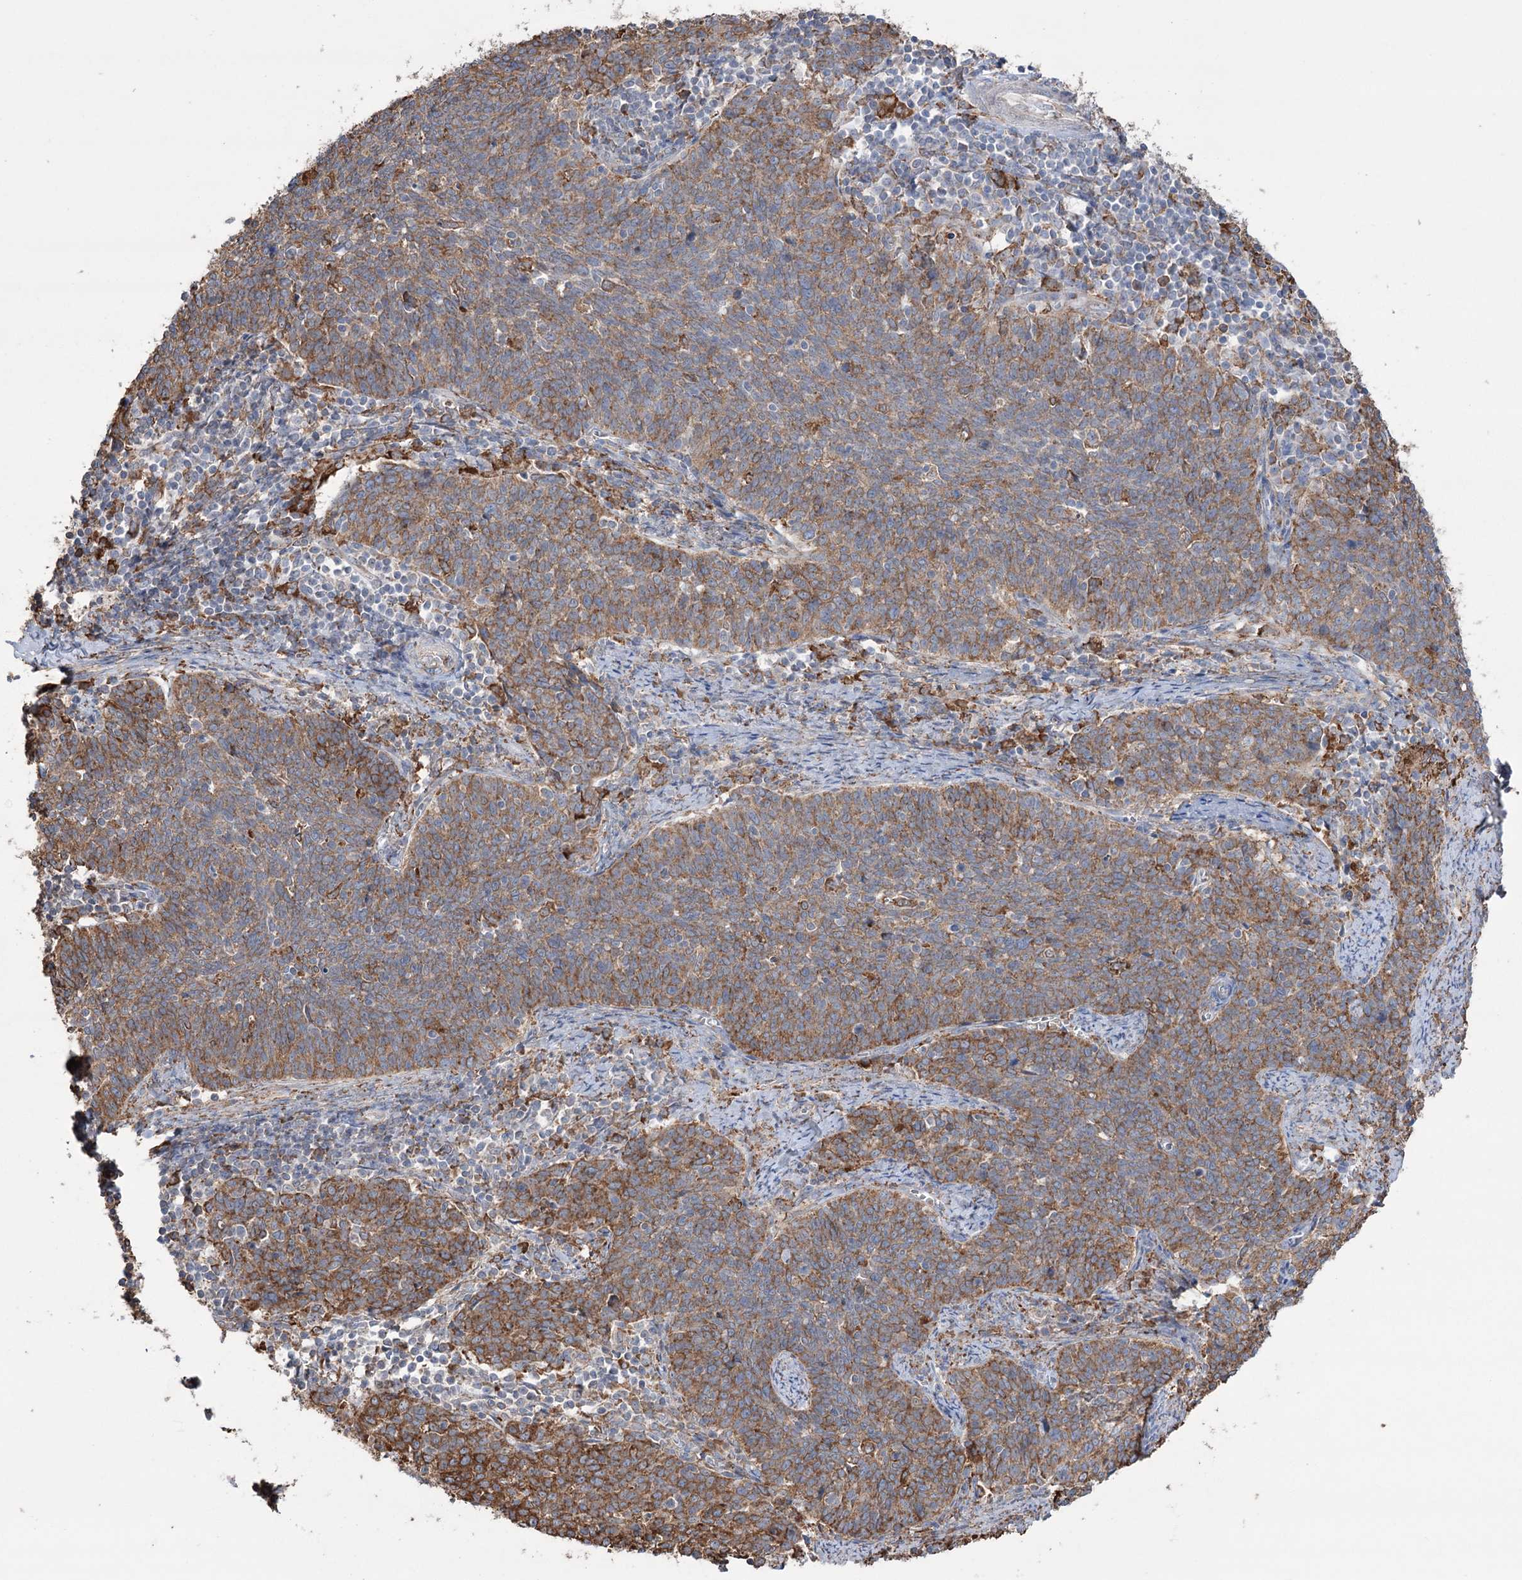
{"staining": {"intensity": "moderate", "quantity": ">75%", "location": "cytoplasmic/membranous"}, "tissue": "cervical cancer", "cell_type": "Tumor cells", "image_type": "cancer", "snomed": [{"axis": "morphology", "description": "Squamous cell carcinoma, NOS"}, {"axis": "topography", "description": "Cervix"}], "caption": "This is a histology image of immunohistochemistry staining of cervical squamous cell carcinoma, which shows moderate staining in the cytoplasmic/membranous of tumor cells.", "gene": "TRIM71", "patient": {"sex": "female", "age": 39}}